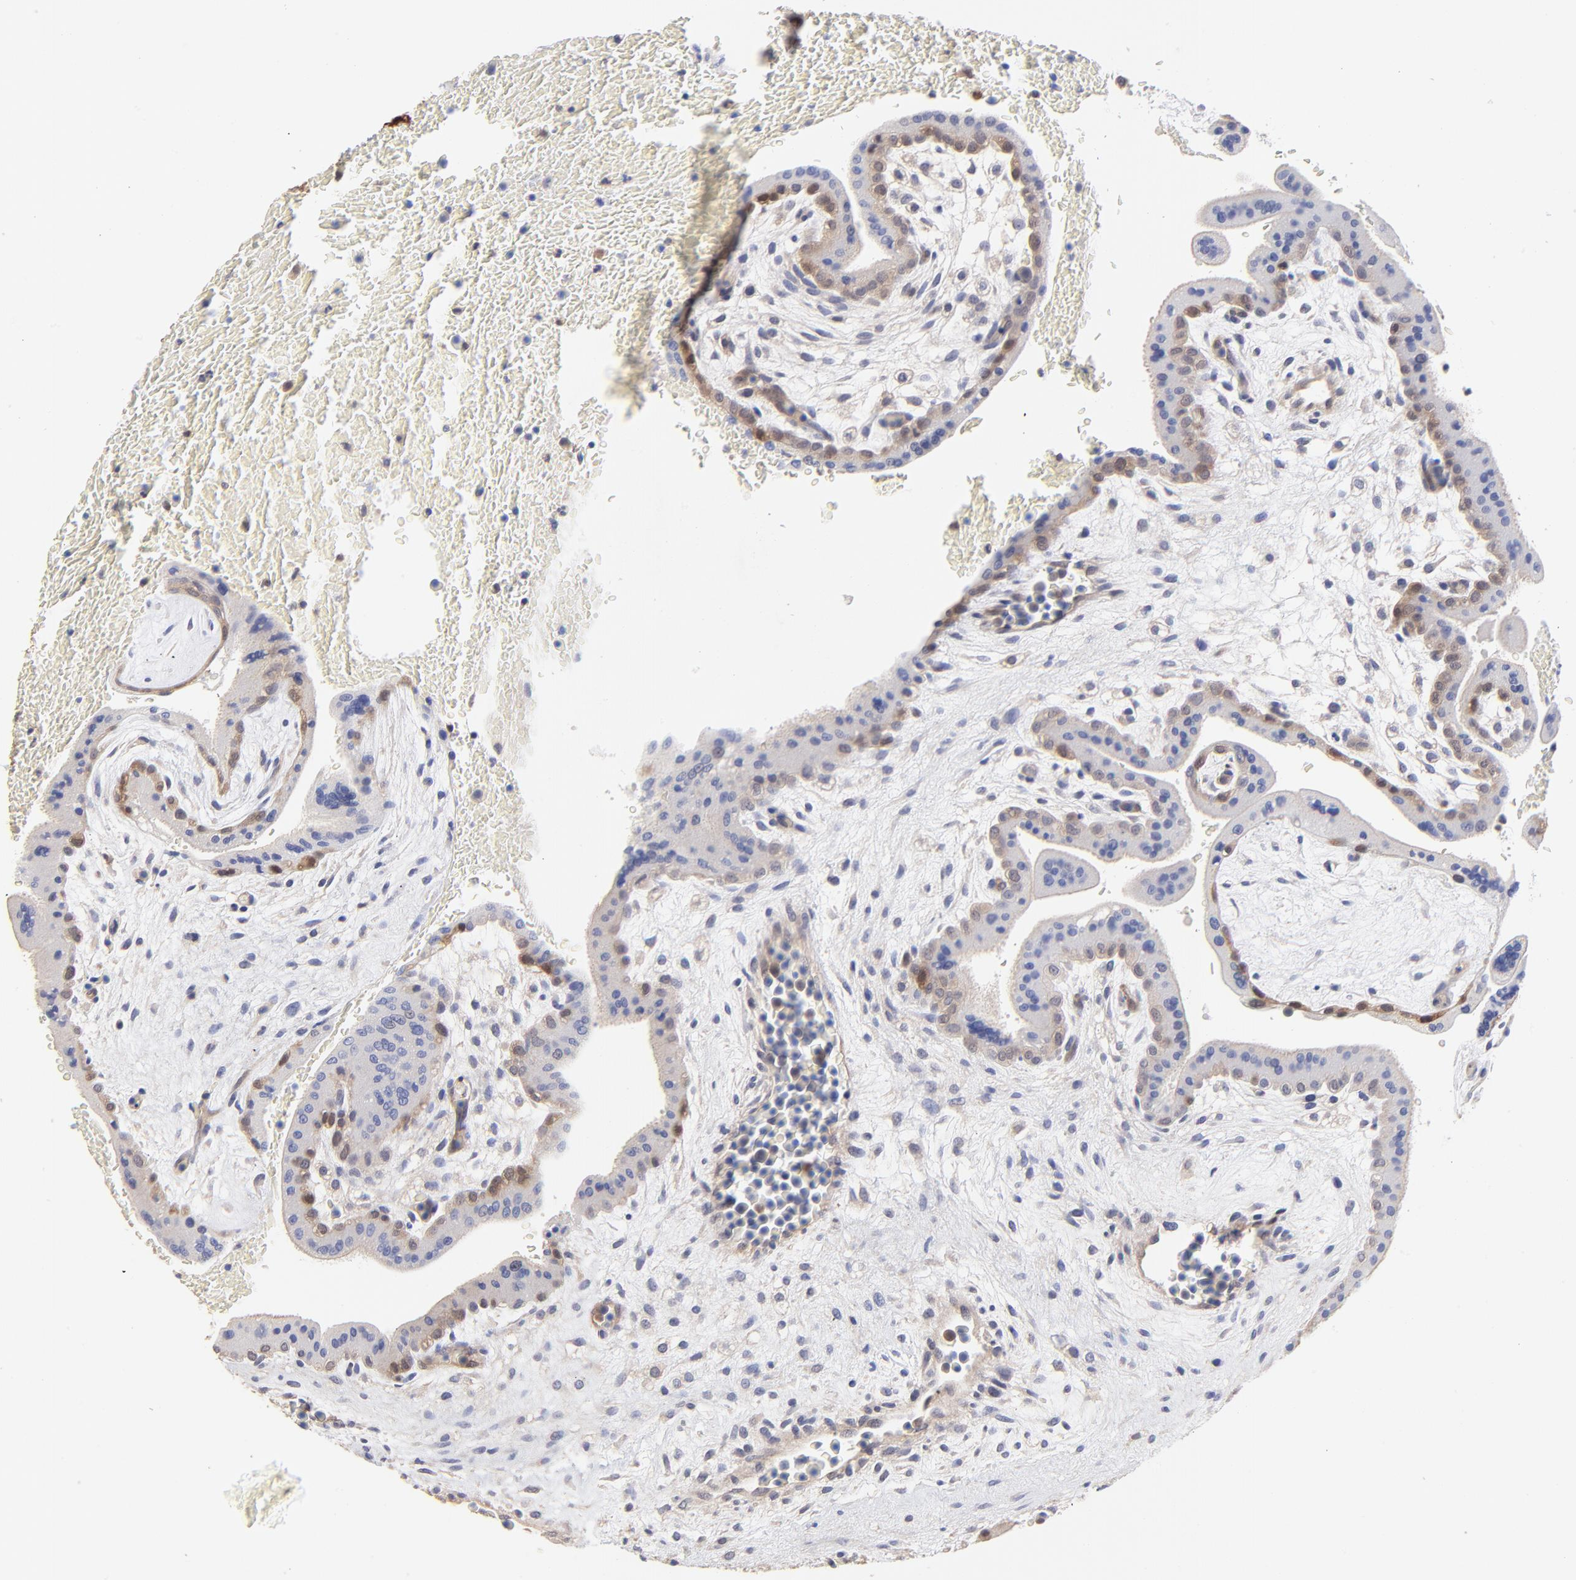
{"staining": {"intensity": "moderate", "quantity": "25%-75%", "location": "cytoplasmic/membranous,nuclear"}, "tissue": "placenta", "cell_type": "Trophoblastic cells", "image_type": "normal", "snomed": [{"axis": "morphology", "description": "Normal tissue, NOS"}, {"axis": "topography", "description": "Placenta"}], "caption": "Moderate cytoplasmic/membranous,nuclear staining for a protein is appreciated in approximately 25%-75% of trophoblastic cells of benign placenta using immunohistochemistry (IHC).", "gene": "DCTPP1", "patient": {"sex": "female", "age": 35}}